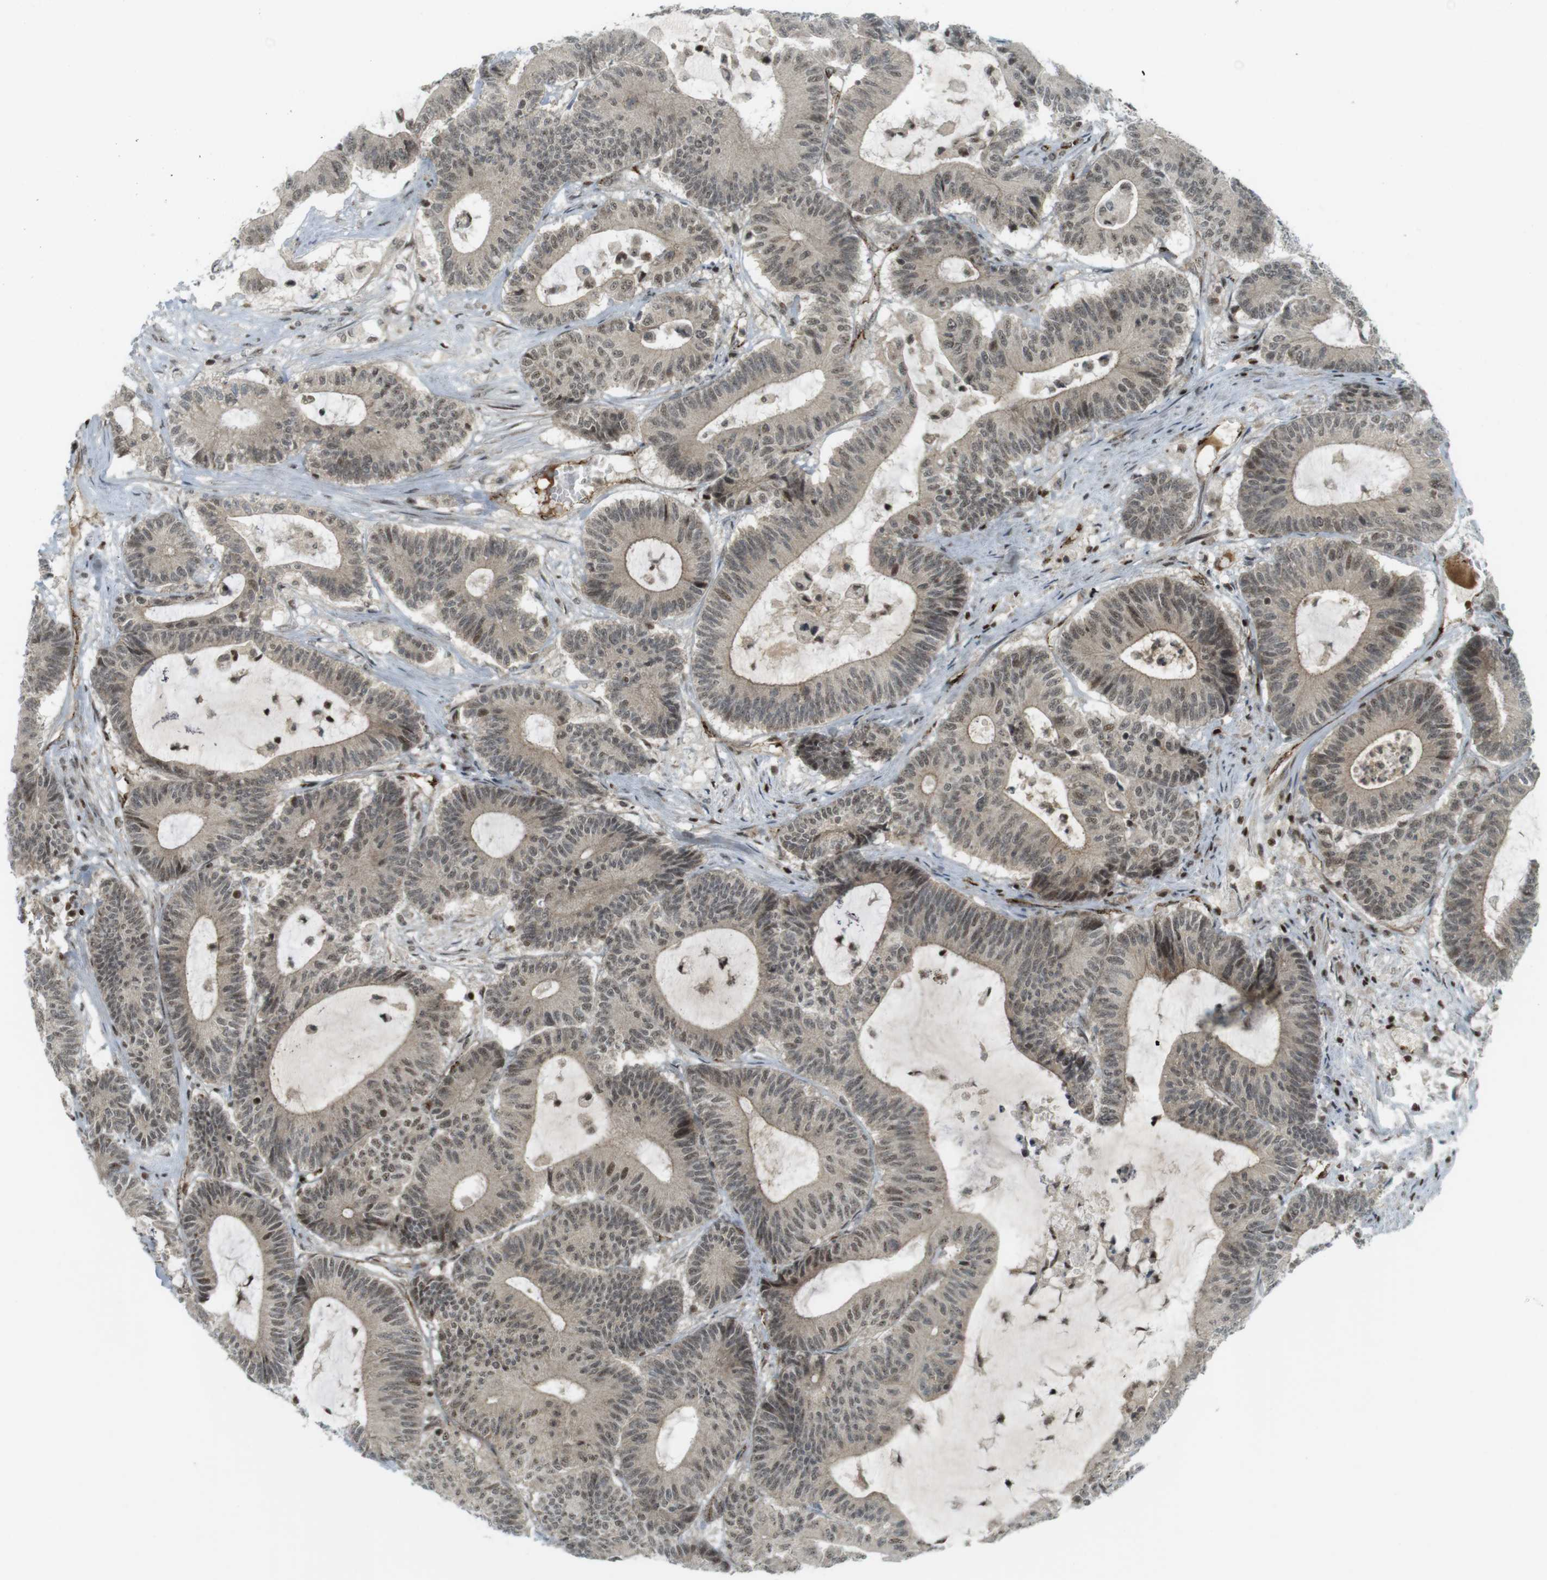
{"staining": {"intensity": "moderate", "quantity": ">75%", "location": "cytoplasmic/membranous,nuclear"}, "tissue": "colorectal cancer", "cell_type": "Tumor cells", "image_type": "cancer", "snomed": [{"axis": "morphology", "description": "Adenocarcinoma, NOS"}, {"axis": "topography", "description": "Colon"}], "caption": "Adenocarcinoma (colorectal) stained for a protein (brown) reveals moderate cytoplasmic/membranous and nuclear positive positivity in approximately >75% of tumor cells.", "gene": "PPP1R13B", "patient": {"sex": "female", "age": 84}}